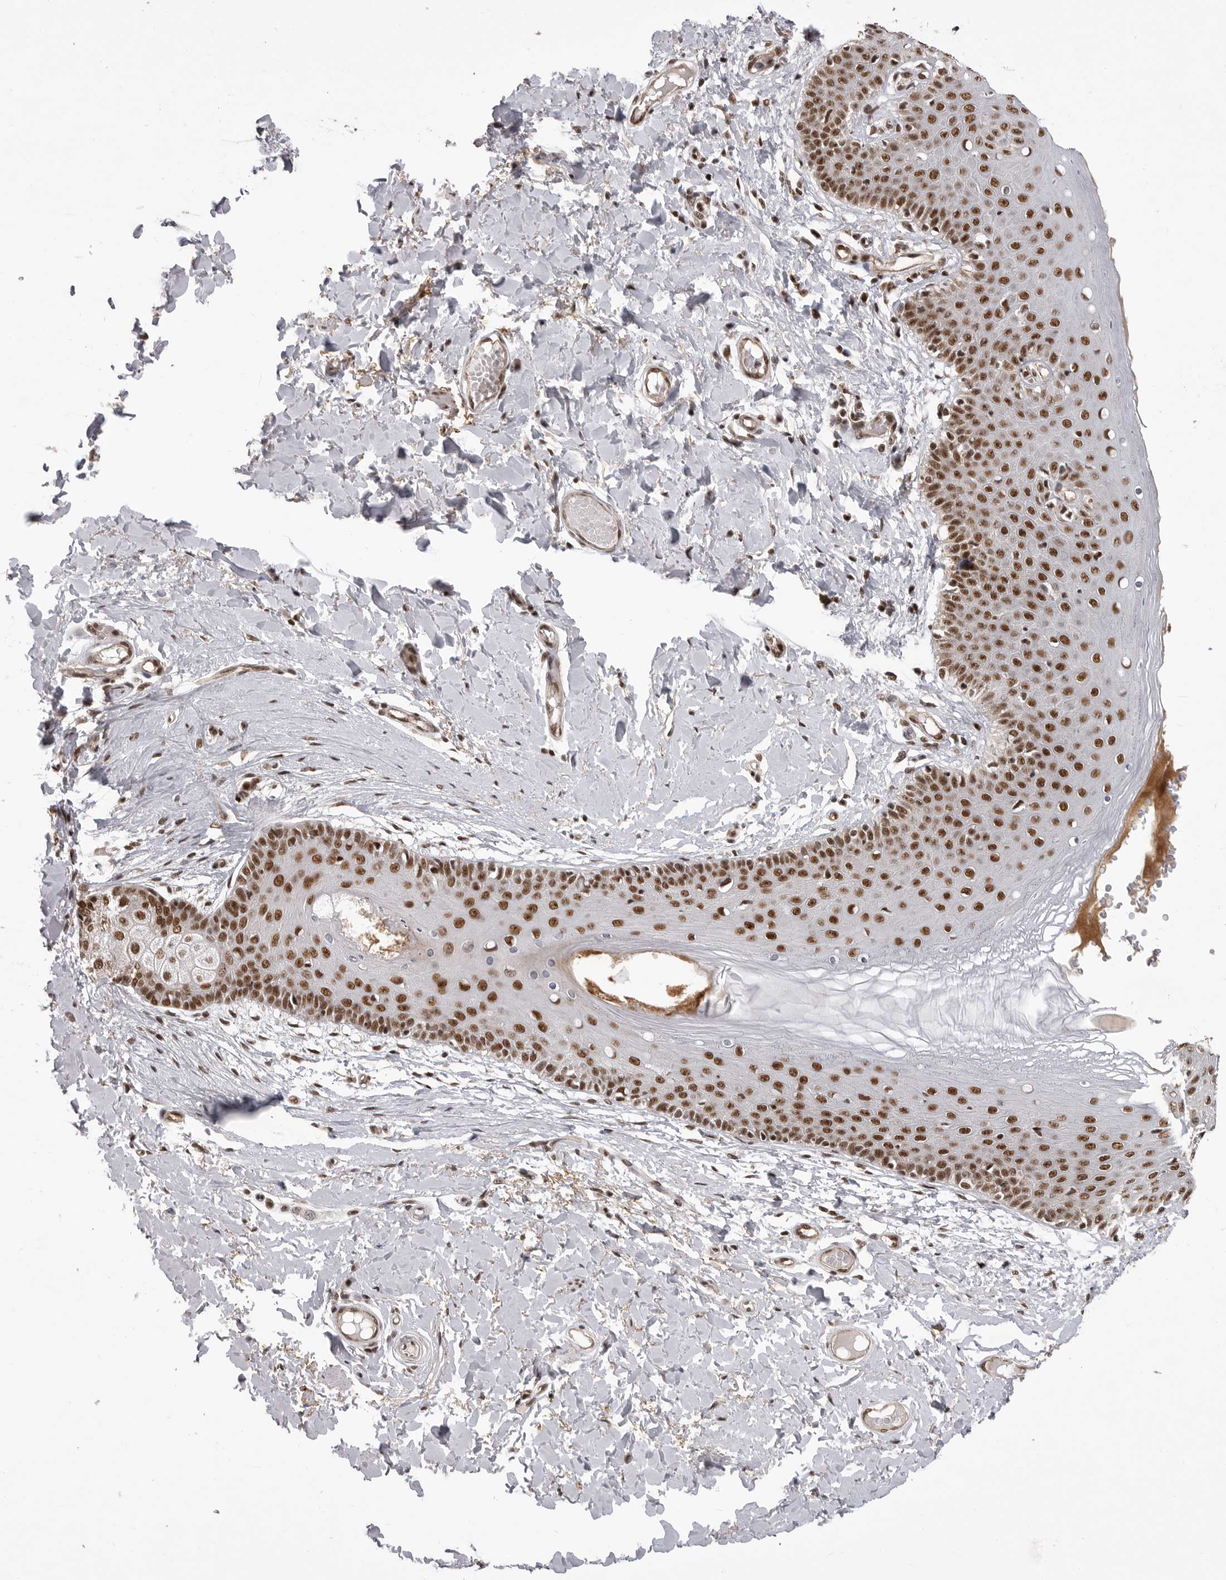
{"staining": {"intensity": "strong", "quantity": ">75%", "location": "nuclear"}, "tissue": "skin", "cell_type": "Epidermal cells", "image_type": "normal", "snomed": [{"axis": "morphology", "description": "Normal tissue, NOS"}, {"axis": "topography", "description": "Vulva"}], "caption": "A high amount of strong nuclear staining is identified in about >75% of epidermal cells in unremarkable skin. The staining was performed using DAB to visualize the protein expression in brown, while the nuclei were stained in blue with hematoxylin (Magnification: 20x).", "gene": "PPP1R8", "patient": {"sex": "female", "age": 66}}